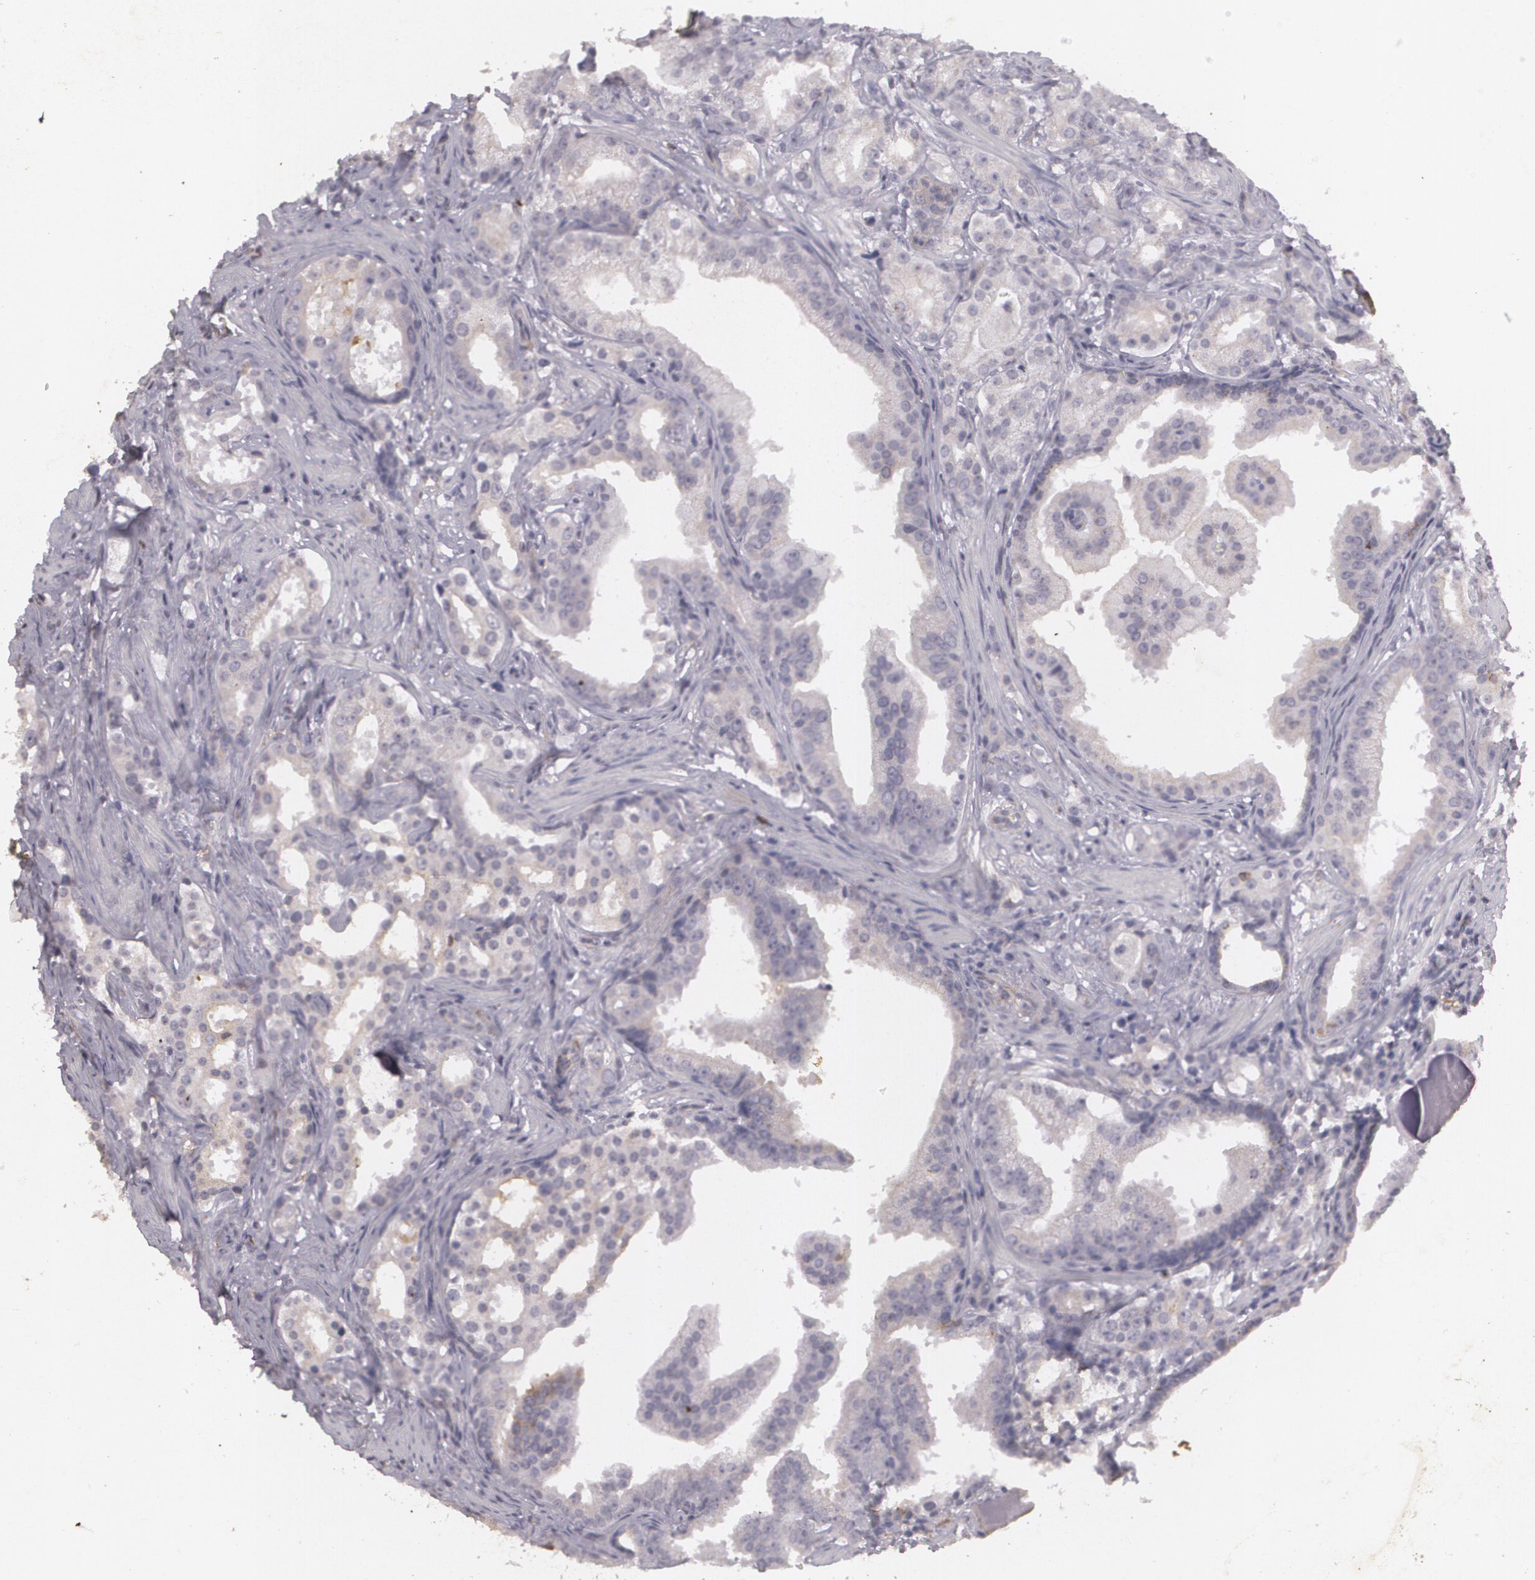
{"staining": {"intensity": "weak", "quantity": ">75%", "location": "cytoplasmic/membranous"}, "tissue": "prostate cancer", "cell_type": "Tumor cells", "image_type": "cancer", "snomed": [{"axis": "morphology", "description": "Adenocarcinoma, Low grade"}, {"axis": "topography", "description": "Prostate"}], "caption": "Immunohistochemical staining of prostate cancer reveals weak cytoplasmic/membranous protein expression in about >75% of tumor cells. (IHC, brightfield microscopy, high magnification).", "gene": "KCNA4", "patient": {"sex": "male", "age": 65}}